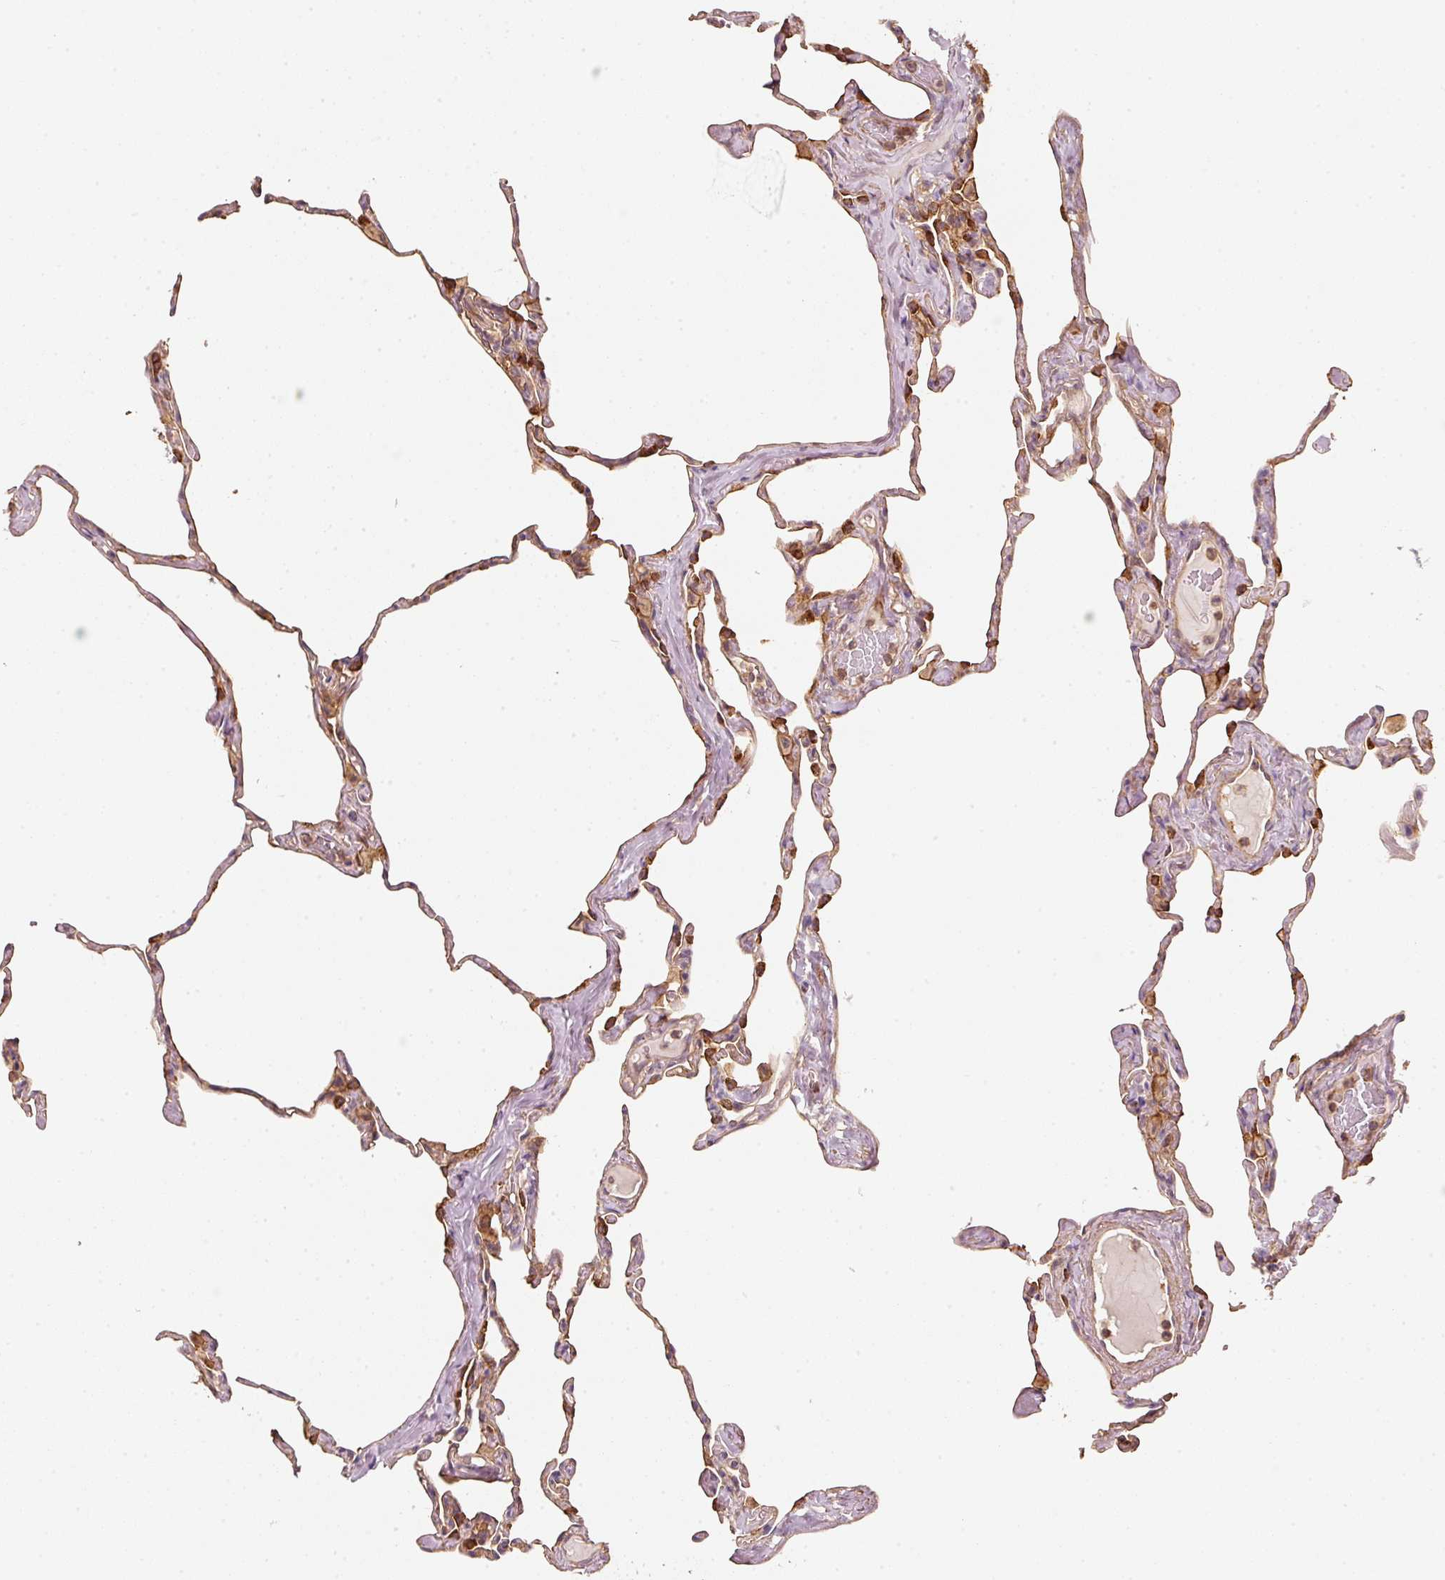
{"staining": {"intensity": "moderate", "quantity": "25%-75%", "location": "cytoplasmic/membranous"}, "tissue": "lung", "cell_type": "Alveolar cells", "image_type": "normal", "snomed": [{"axis": "morphology", "description": "Normal tissue, NOS"}, {"axis": "topography", "description": "Lung"}], "caption": "Immunohistochemistry (IHC) micrograph of unremarkable lung stained for a protein (brown), which reveals medium levels of moderate cytoplasmic/membranous staining in approximately 25%-75% of alveolar cells.", "gene": "CEP95", "patient": {"sex": "male", "age": 65}}